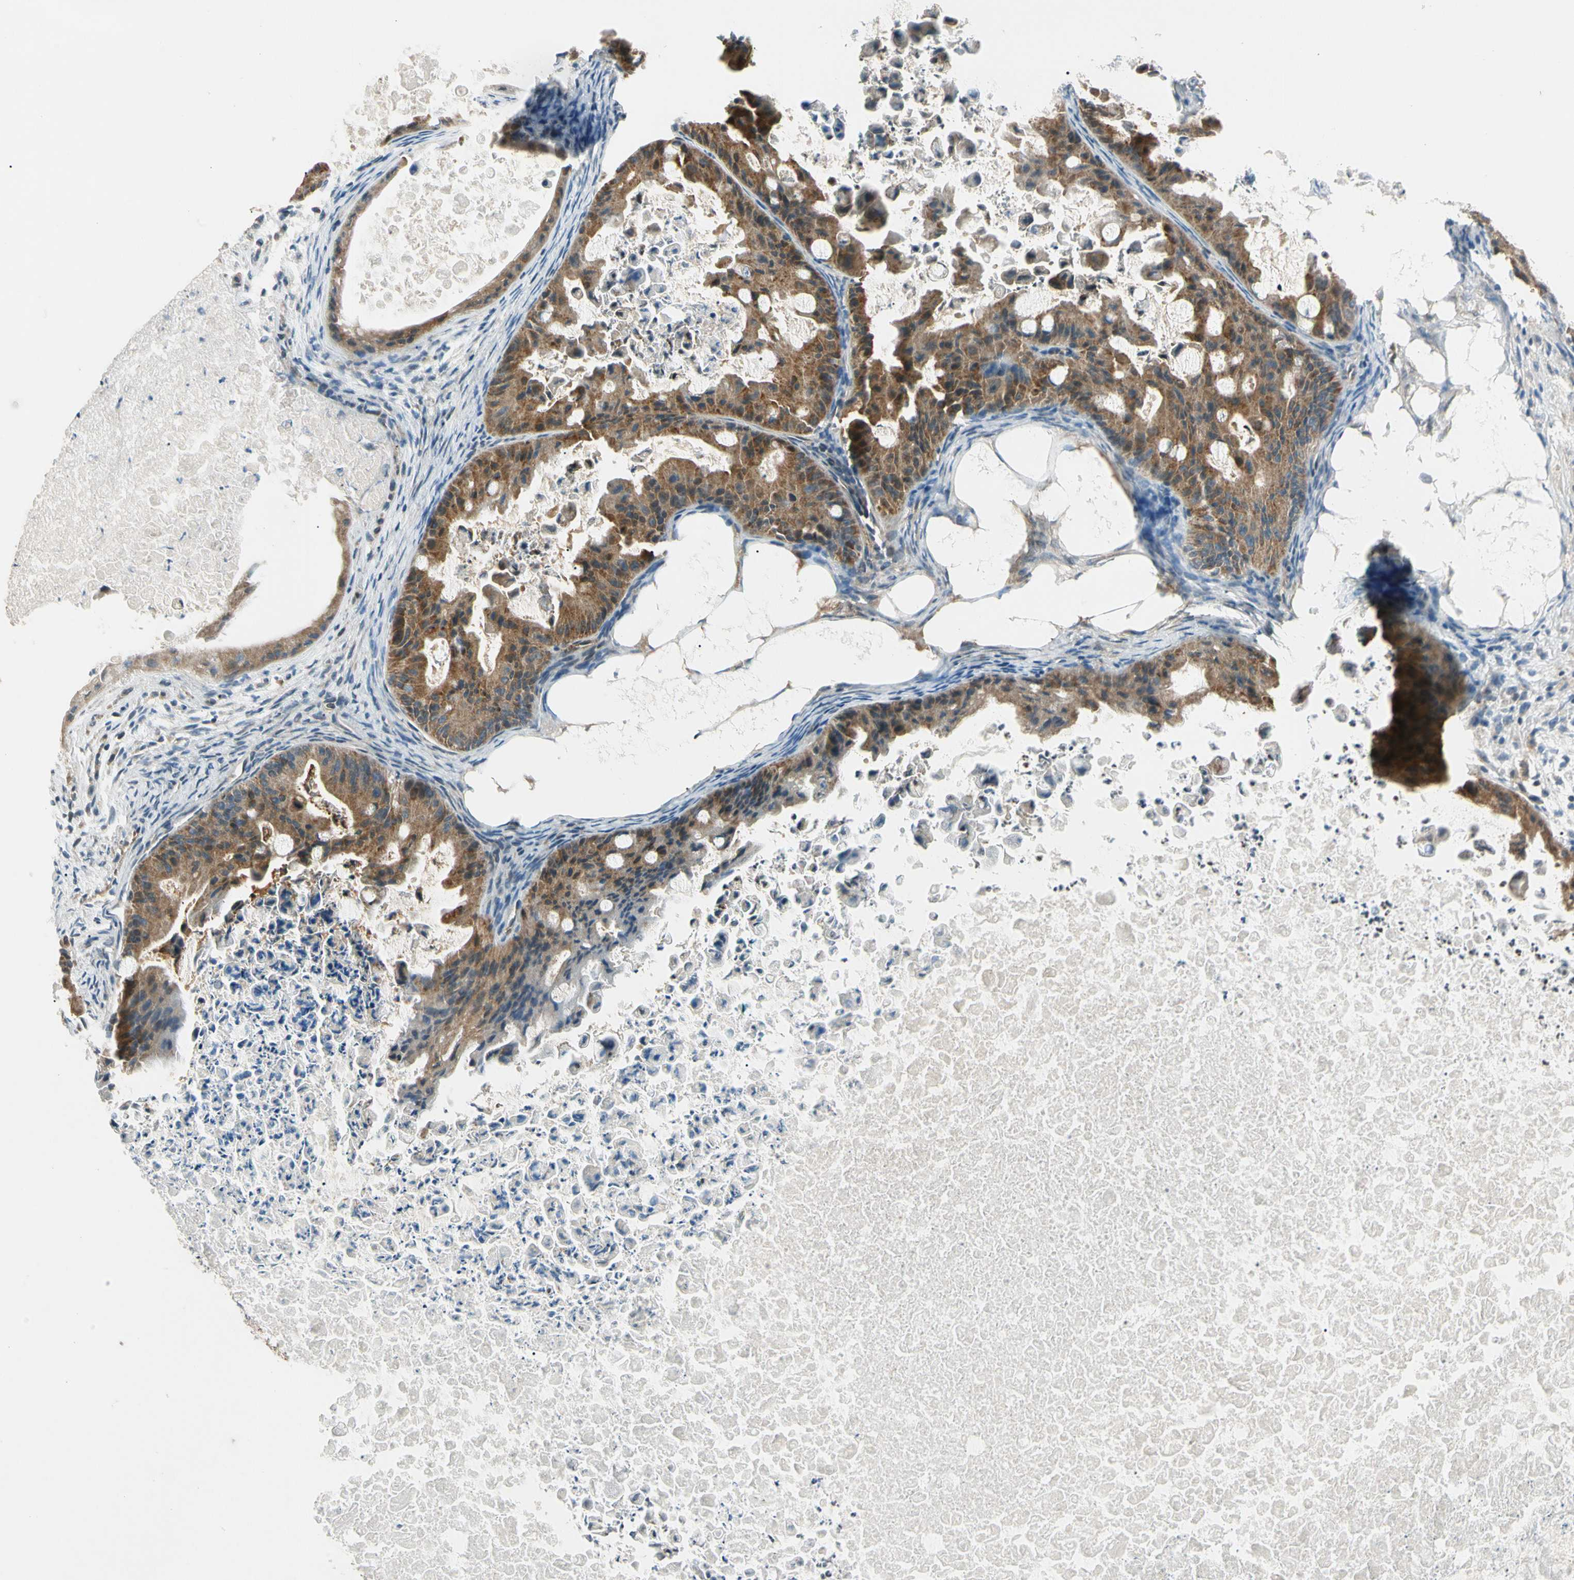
{"staining": {"intensity": "moderate", "quantity": ">75%", "location": "cytoplasmic/membranous"}, "tissue": "ovarian cancer", "cell_type": "Tumor cells", "image_type": "cancer", "snomed": [{"axis": "morphology", "description": "Cystadenocarcinoma, mucinous, NOS"}, {"axis": "topography", "description": "Ovary"}], "caption": "Immunohistochemical staining of human ovarian cancer (mucinous cystadenocarcinoma) displays medium levels of moderate cytoplasmic/membranous protein expression in approximately >75% of tumor cells.", "gene": "CDH6", "patient": {"sex": "female", "age": 37}}